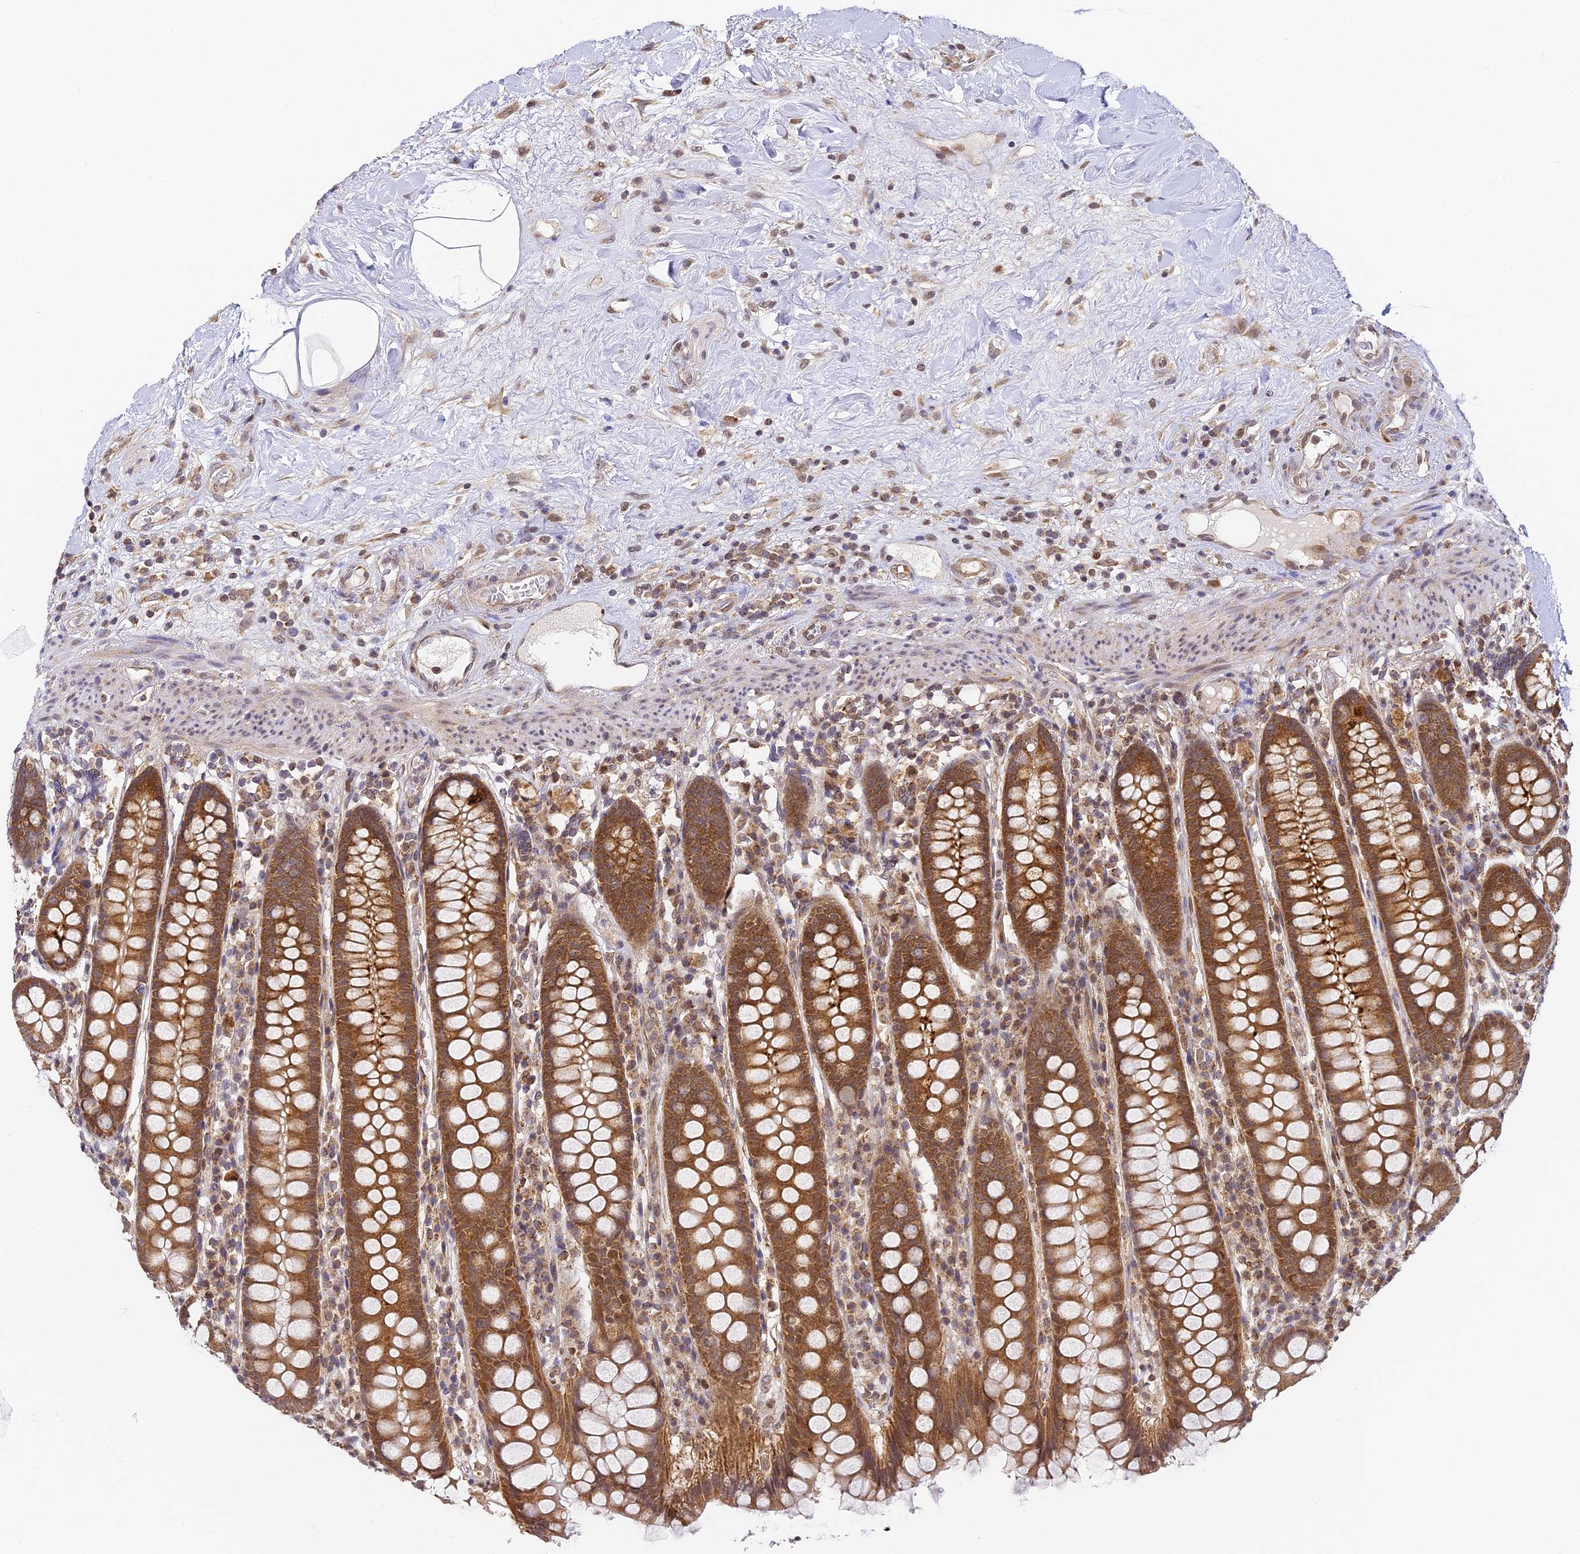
{"staining": {"intensity": "weak", "quantity": ">75%", "location": "cytoplasmic/membranous"}, "tissue": "colon", "cell_type": "Endothelial cells", "image_type": "normal", "snomed": [{"axis": "morphology", "description": "Normal tissue, NOS"}, {"axis": "topography", "description": "Colon"}], "caption": "A brown stain highlights weak cytoplasmic/membranous positivity of a protein in endothelial cells of benign colon.", "gene": "DNAAF10", "patient": {"sex": "female", "age": 79}}